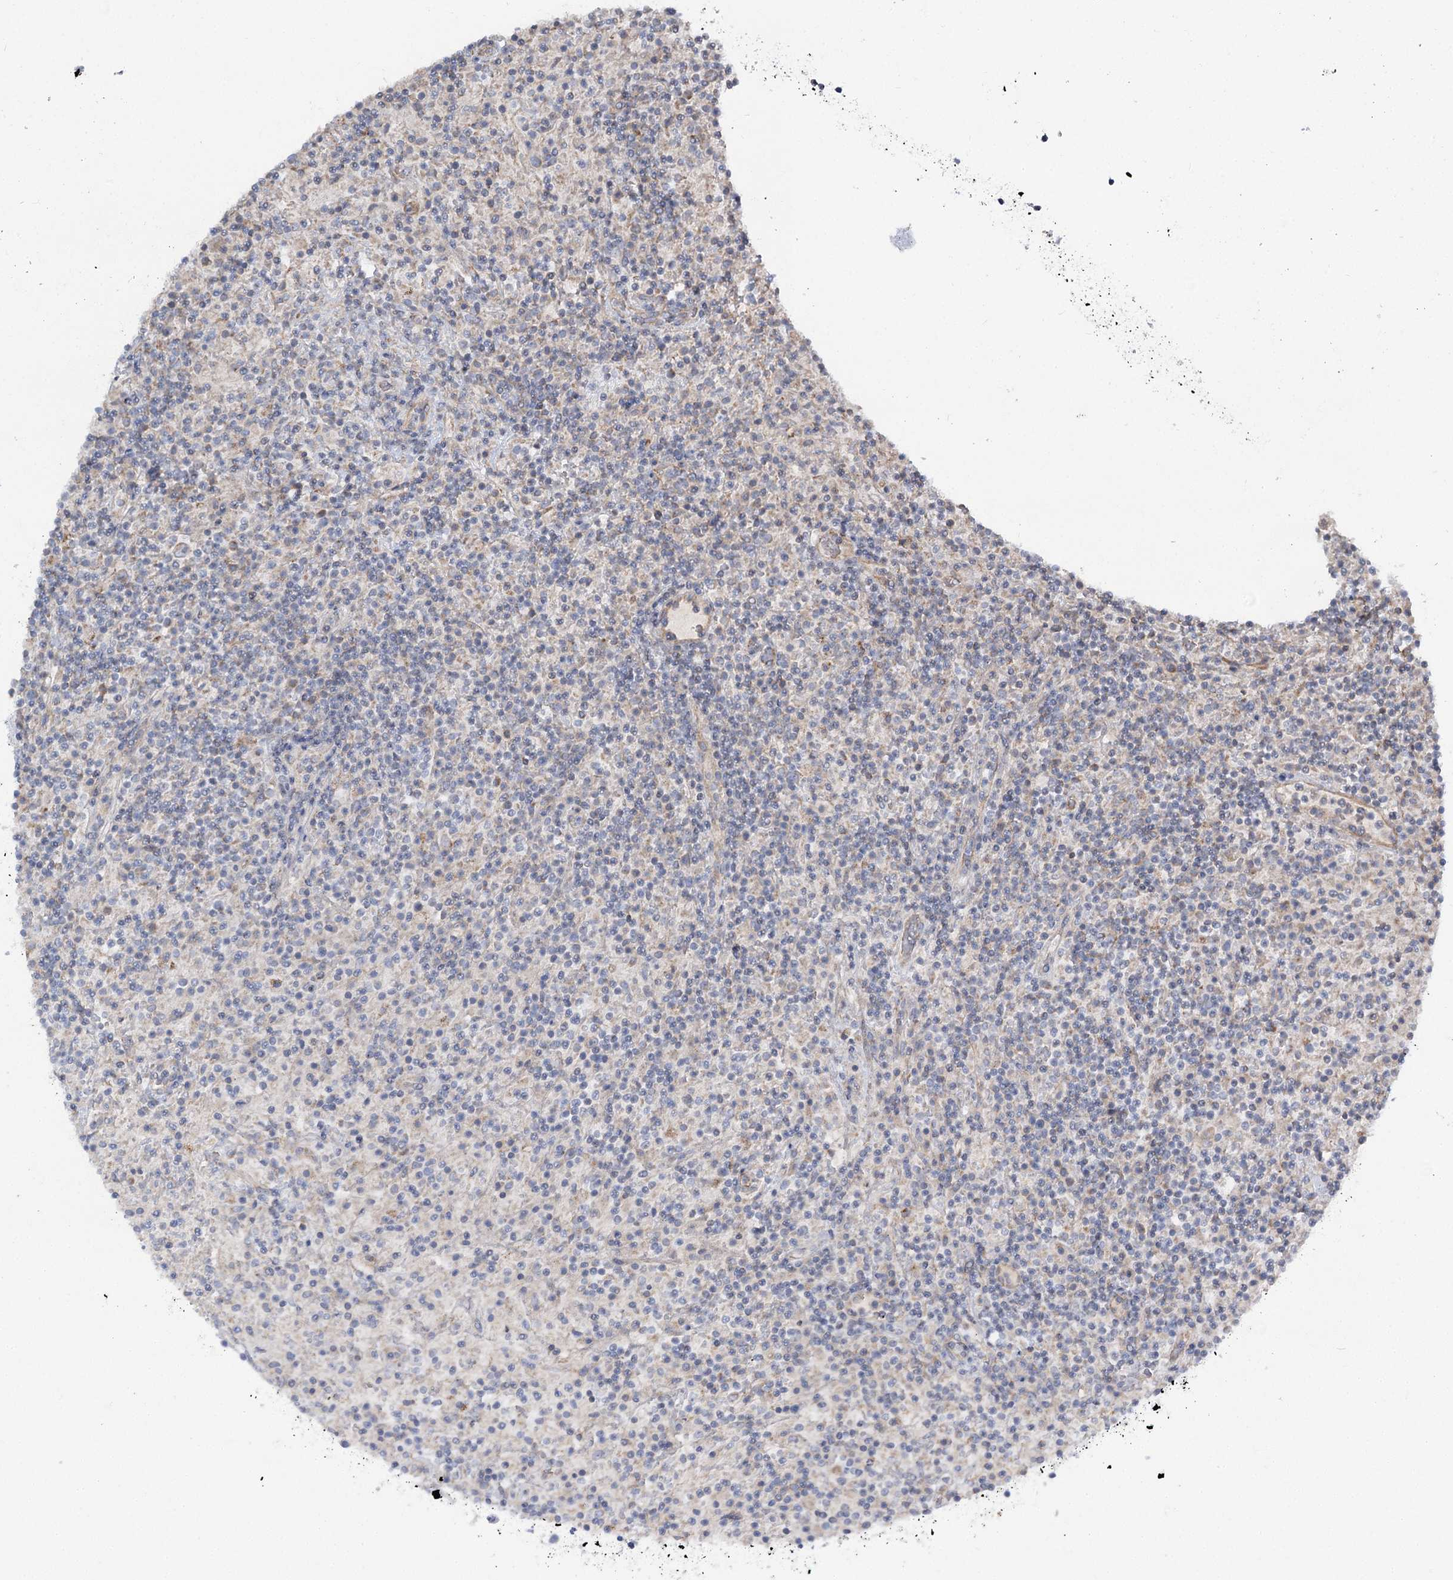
{"staining": {"intensity": "weak", "quantity": "25%-75%", "location": "cytoplasmic/membranous"}, "tissue": "lymphoma", "cell_type": "Tumor cells", "image_type": "cancer", "snomed": [{"axis": "morphology", "description": "Hodgkin's disease, NOS"}, {"axis": "topography", "description": "Lymph node"}], "caption": "Immunohistochemistry (DAB) staining of lymphoma shows weak cytoplasmic/membranous protein positivity in approximately 25%-75% of tumor cells.", "gene": "KIAA0825", "patient": {"sex": "male", "age": 70}}